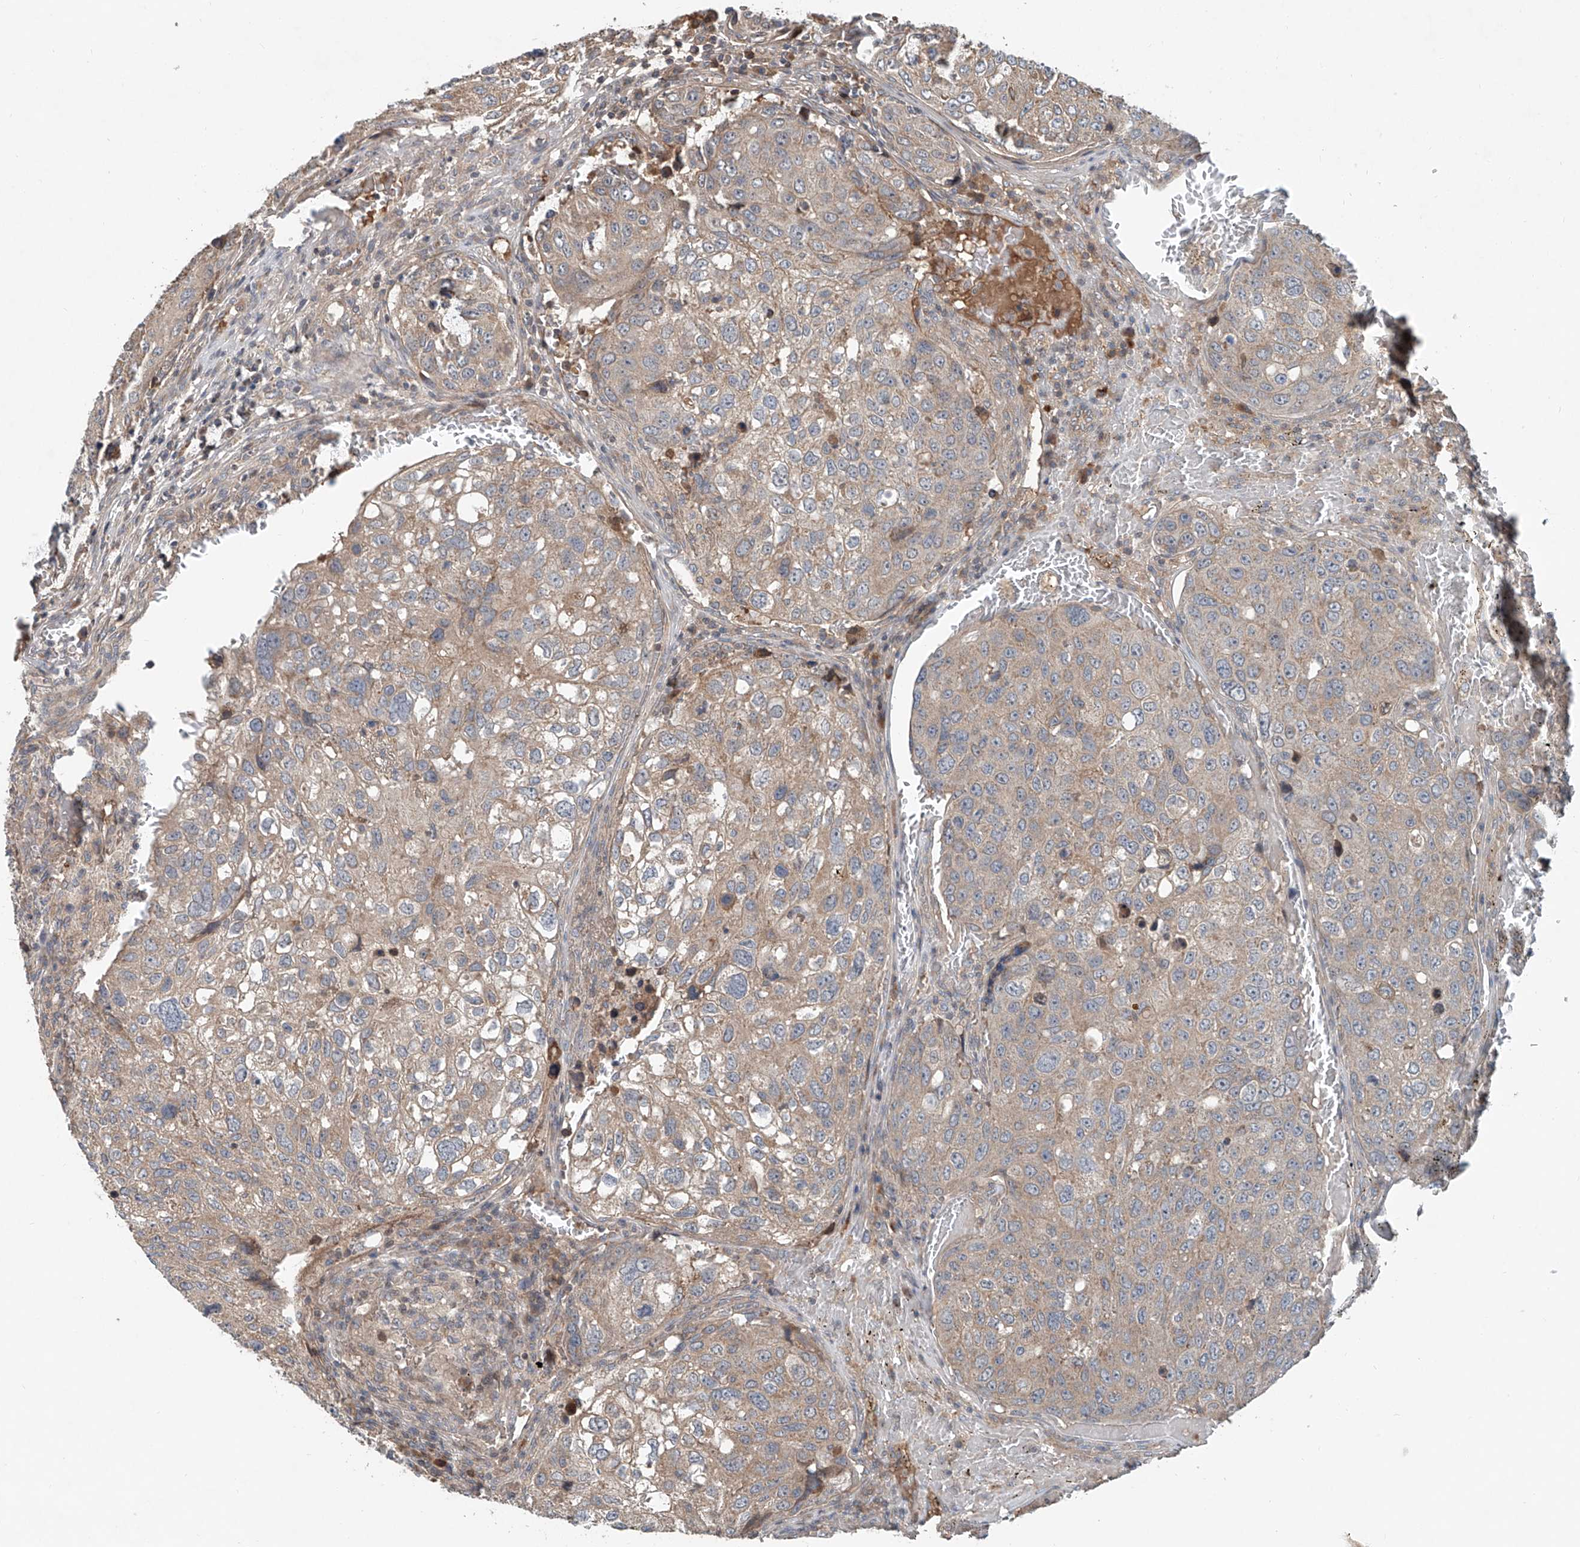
{"staining": {"intensity": "weak", "quantity": "25%-75%", "location": "cytoplasmic/membranous"}, "tissue": "urothelial cancer", "cell_type": "Tumor cells", "image_type": "cancer", "snomed": [{"axis": "morphology", "description": "Urothelial carcinoma, High grade"}, {"axis": "topography", "description": "Lymph node"}, {"axis": "topography", "description": "Urinary bladder"}], "caption": "Approximately 25%-75% of tumor cells in urothelial cancer demonstrate weak cytoplasmic/membranous protein staining as visualized by brown immunohistochemical staining.", "gene": "ADAM23", "patient": {"sex": "male", "age": 51}}